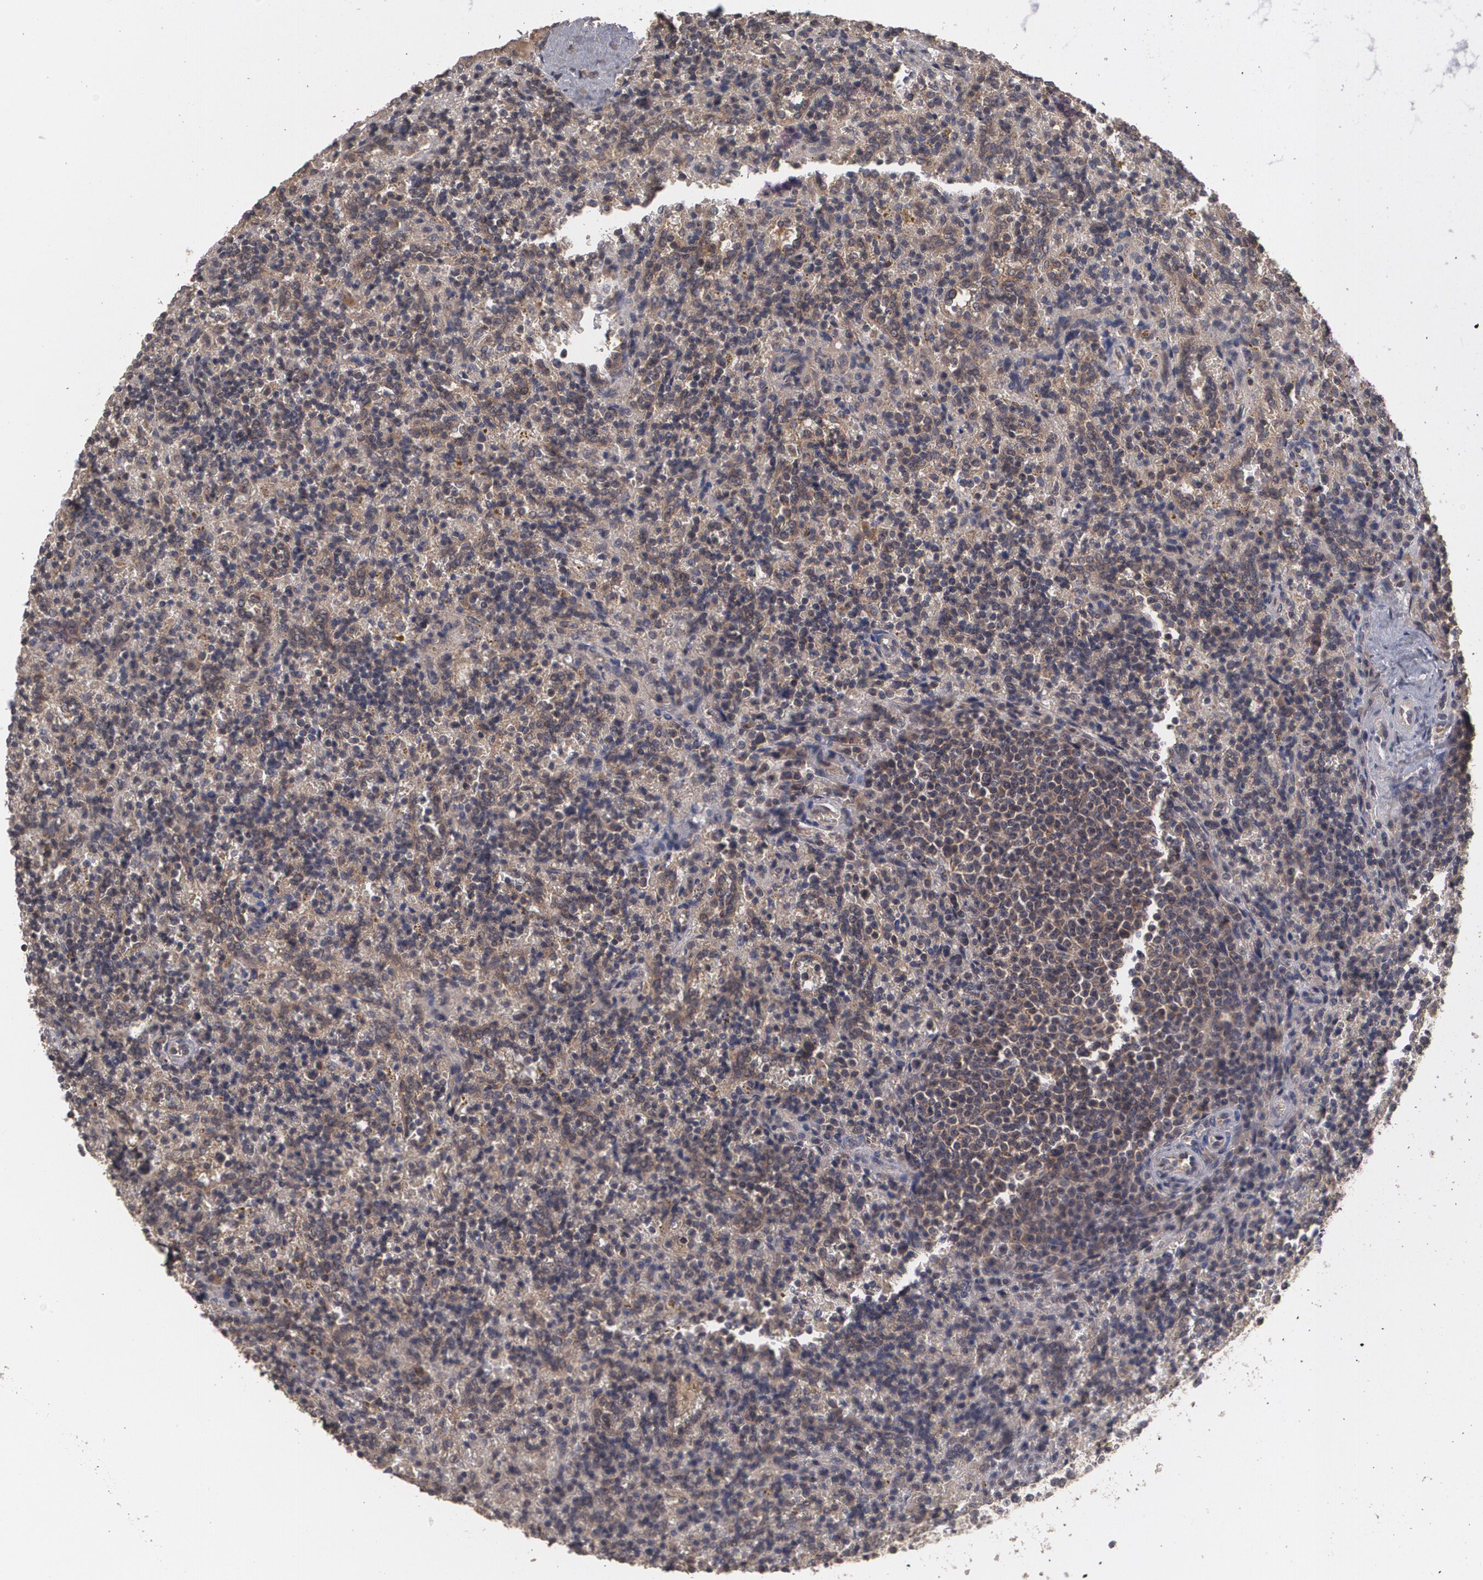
{"staining": {"intensity": "moderate", "quantity": ">75%", "location": "cytoplasmic/membranous"}, "tissue": "lymphoma", "cell_type": "Tumor cells", "image_type": "cancer", "snomed": [{"axis": "morphology", "description": "Malignant lymphoma, non-Hodgkin's type, Low grade"}, {"axis": "topography", "description": "Spleen"}], "caption": "Lymphoma stained for a protein demonstrates moderate cytoplasmic/membranous positivity in tumor cells. The staining was performed using DAB to visualize the protein expression in brown, while the nuclei were stained in blue with hematoxylin (Magnification: 20x).", "gene": "ARF6", "patient": {"sex": "male", "age": 67}}